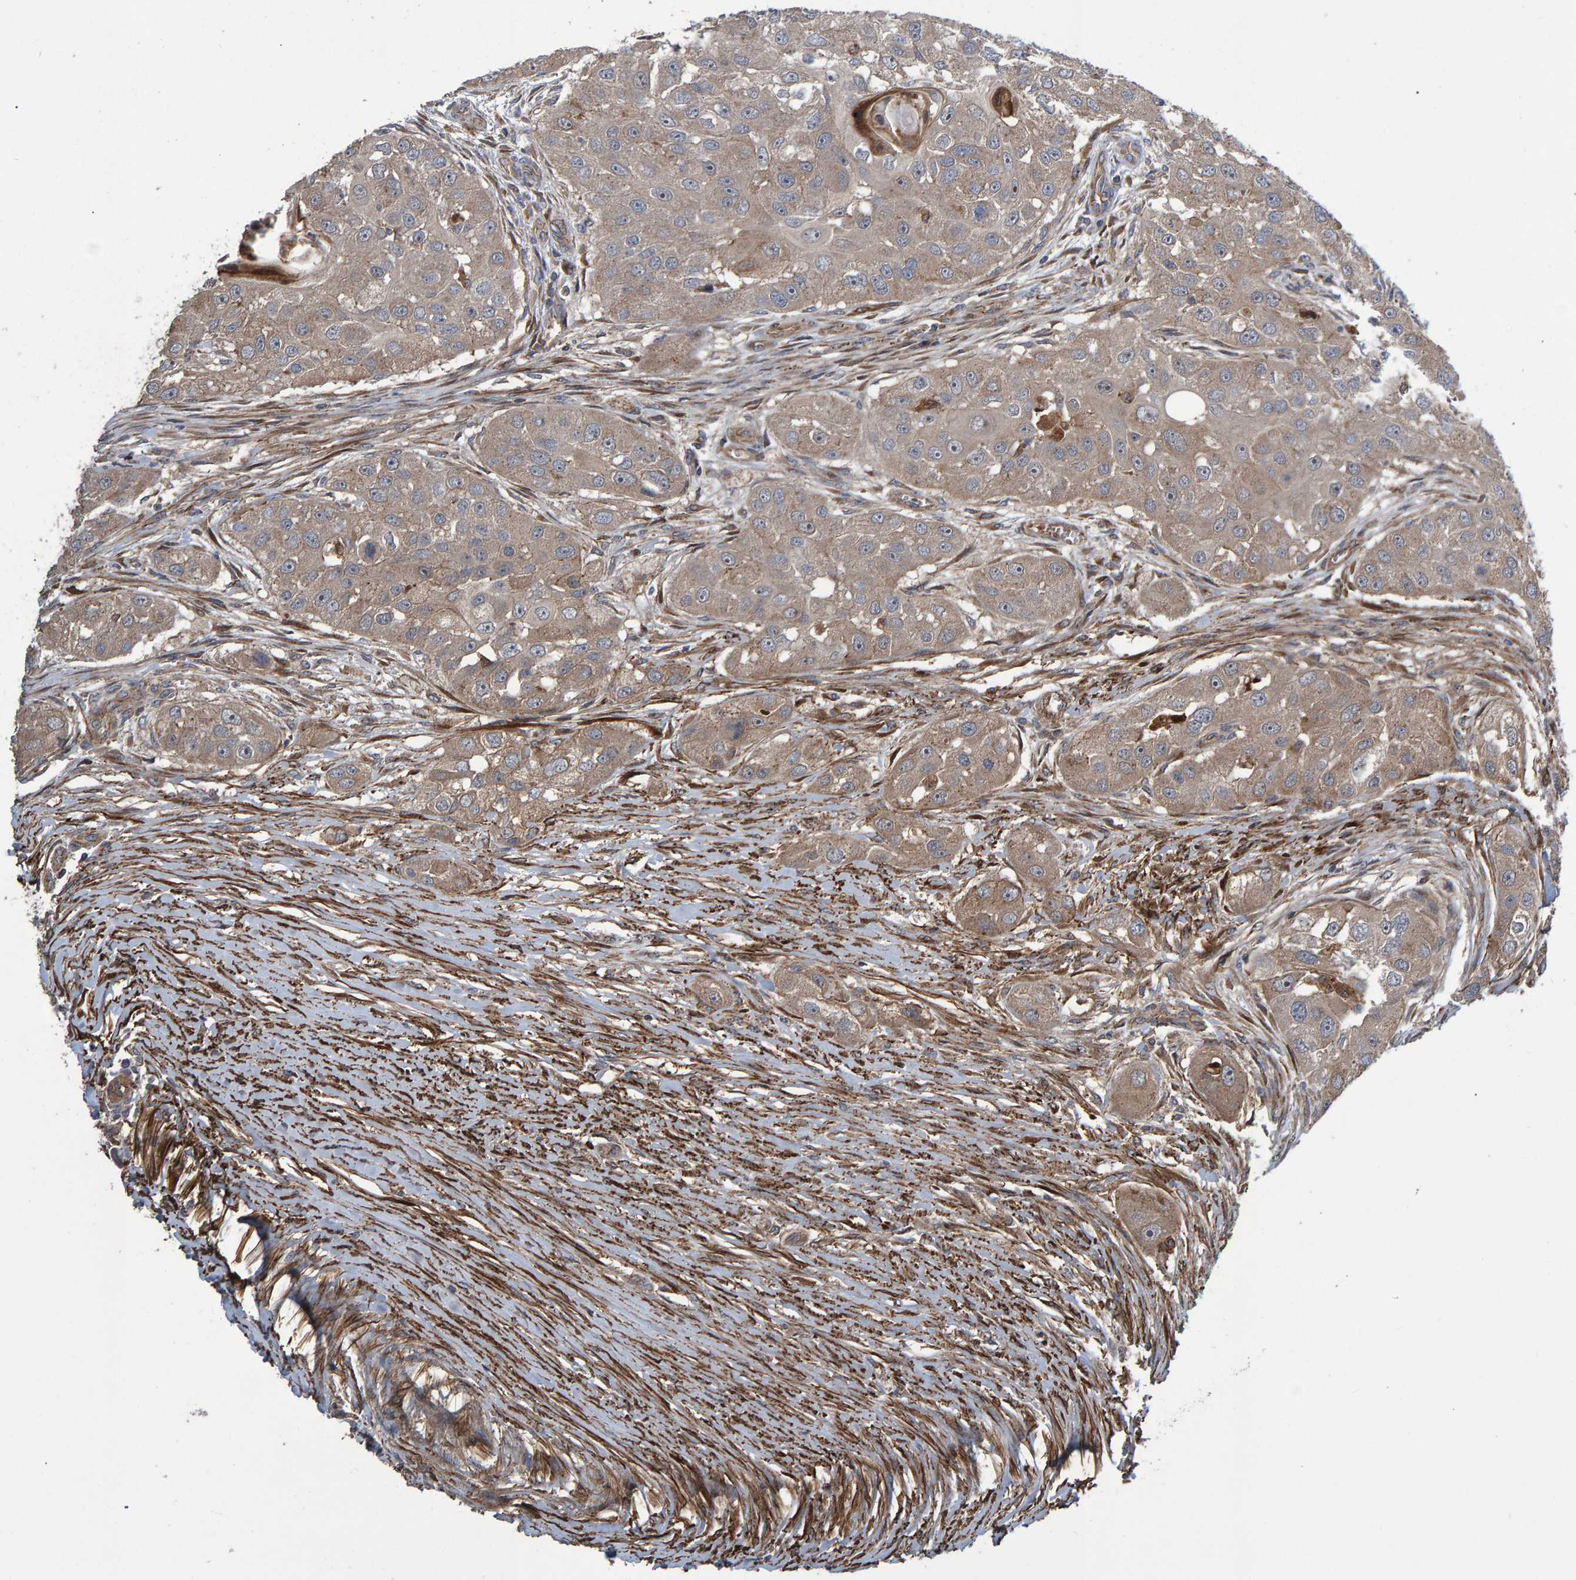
{"staining": {"intensity": "moderate", "quantity": ">75%", "location": "cytoplasmic/membranous"}, "tissue": "head and neck cancer", "cell_type": "Tumor cells", "image_type": "cancer", "snomed": [{"axis": "morphology", "description": "Normal tissue, NOS"}, {"axis": "morphology", "description": "Squamous cell carcinoma, NOS"}, {"axis": "topography", "description": "Skeletal muscle"}, {"axis": "topography", "description": "Head-Neck"}], "caption": "Head and neck cancer (squamous cell carcinoma) stained with a brown dye demonstrates moderate cytoplasmic/membranous positive staining in about >75% of tumor cells.", "gene": "SLIT2", "patient": {"sex": "male", "age": 51}}